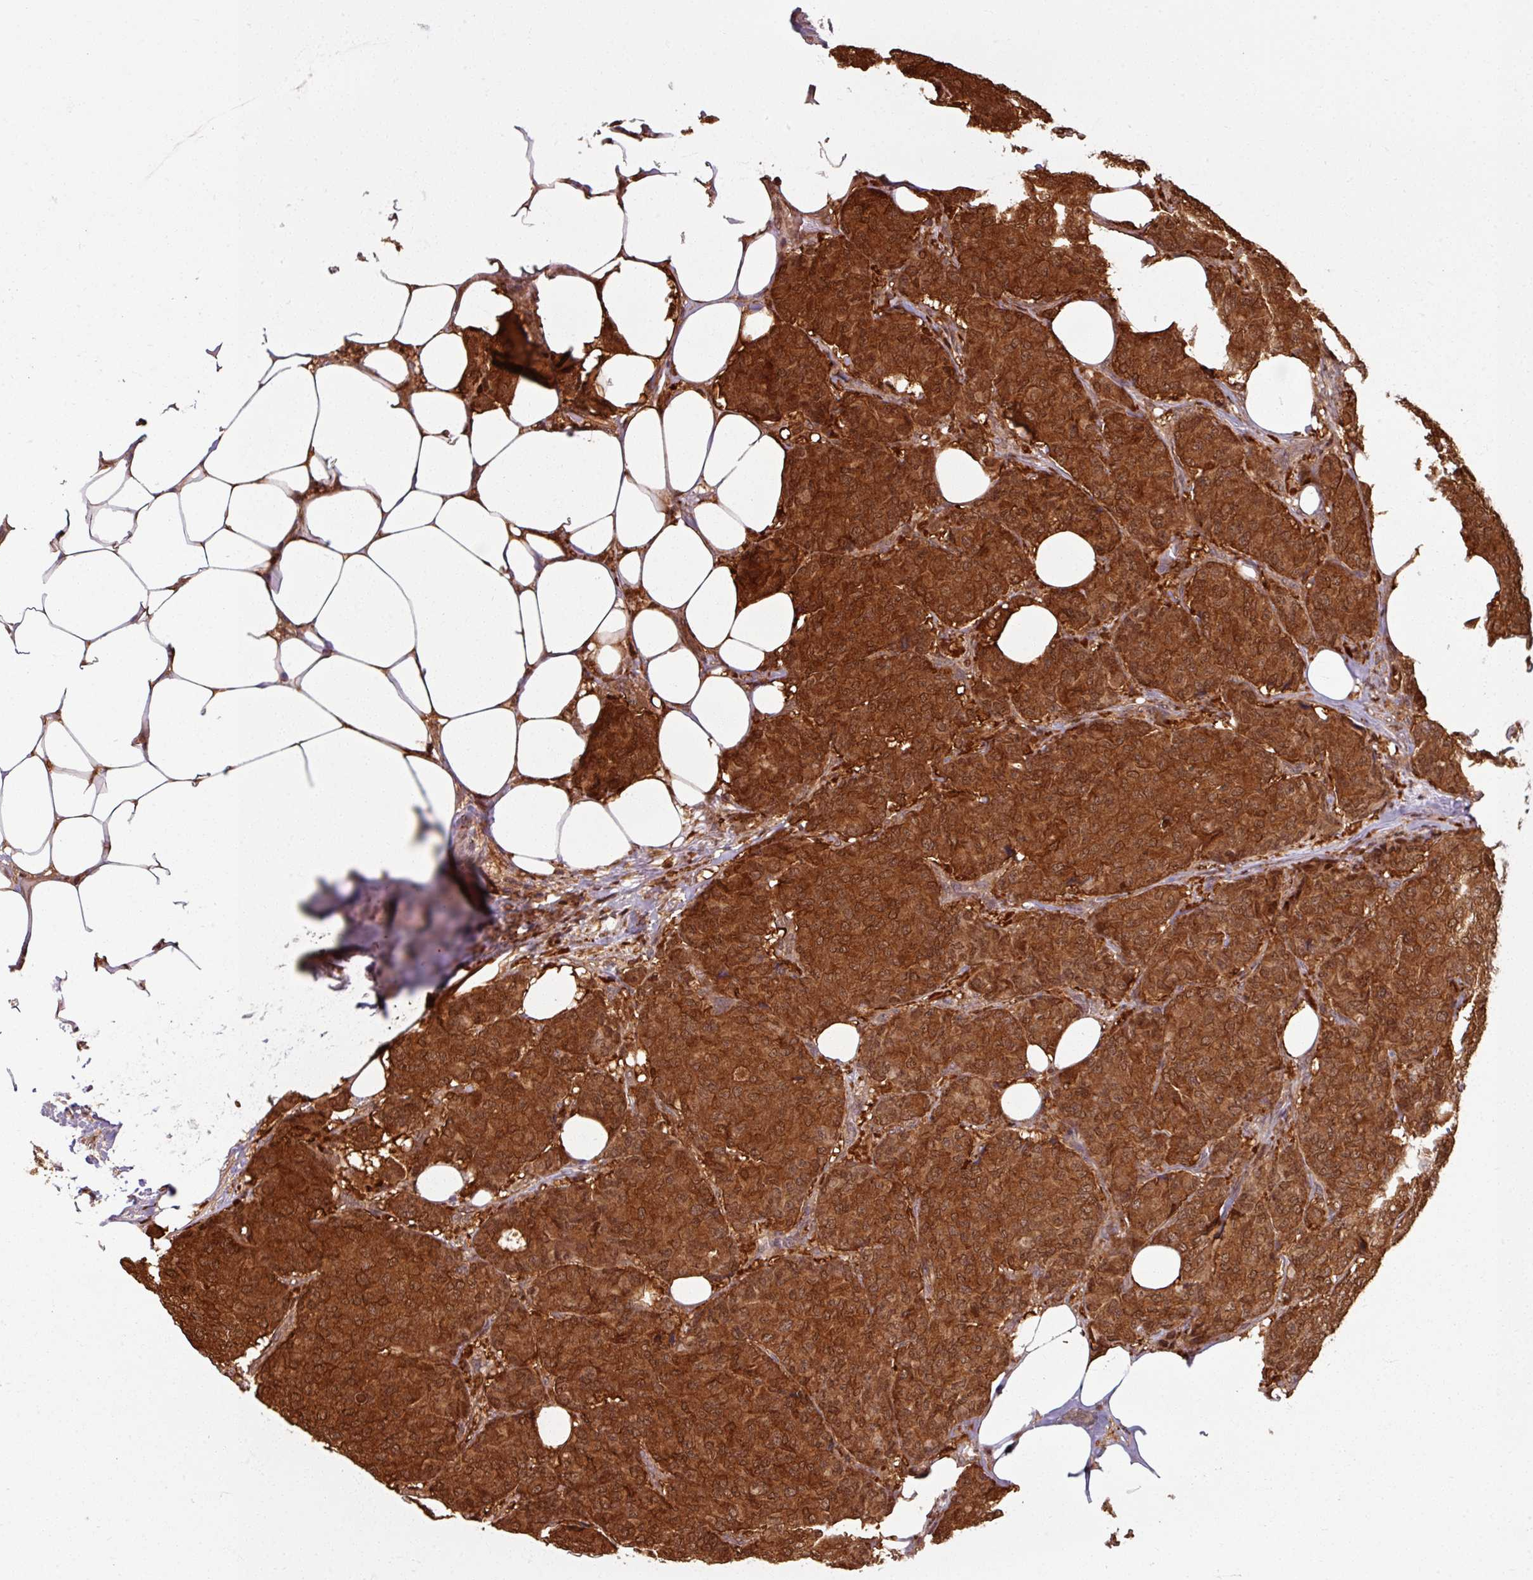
{"staining": {"intensity": "strong", "quantity": ">75%", "location": "cytoplasmic/membranous,nuclear"}, "tissue": "breast cancer", "cell_type": "Tumor cells", "image_type": "cancer", "snomed": [{"axis": "morphology", "description": "Duct carcinoma"}, {"axis": "topography", "description": "Breast"}], "caption": "Strong cytoplasmic/membranous and nuclear protein staining is seen in approximately >75% of tumor cells in breast cancer (infiltrating ductal carcinoma).", "gene": "KCTD11", "patient": {"sex": "female", "age": 75}}